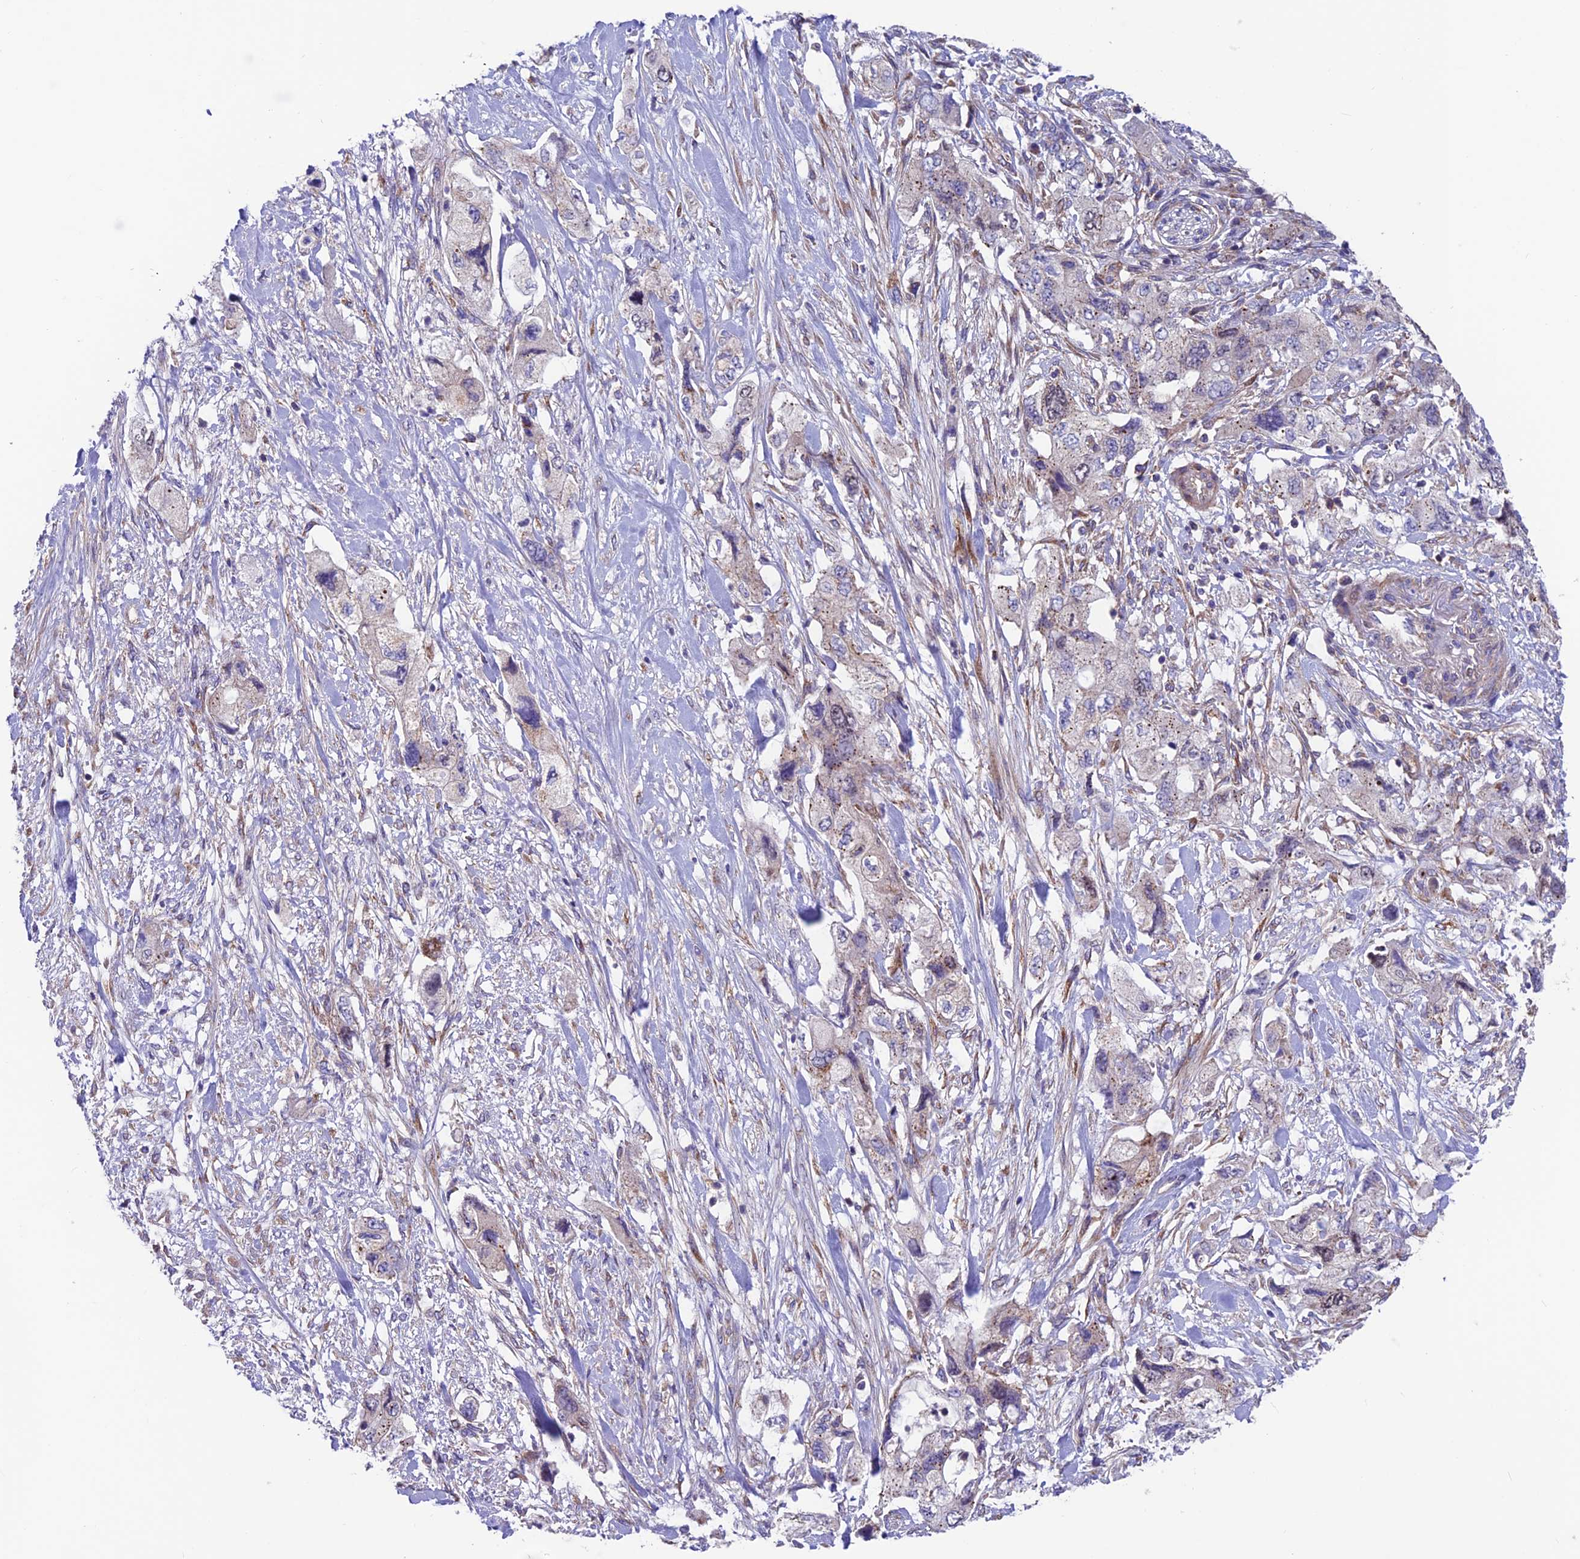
{"staining": {"intensity": "negative", "quantity": "none", "location": "none"}, "tissue": "pancreatic cancer", "cell_type": "Tumor cells", "image_type": "cancer", "snomed": [{"axis": "morphology", "description": "Adenocarcinoma, NOS"}, {"axis": "topography", "description": "Pancreas"}], "caption": "The immunohistochemistry (IHC) histopathology image has no significant expression in tumor cells of pancreatic adenocarcinoma tissue.", "gene": "VPS16", "patient": {"sex": "female", "age": 73}}